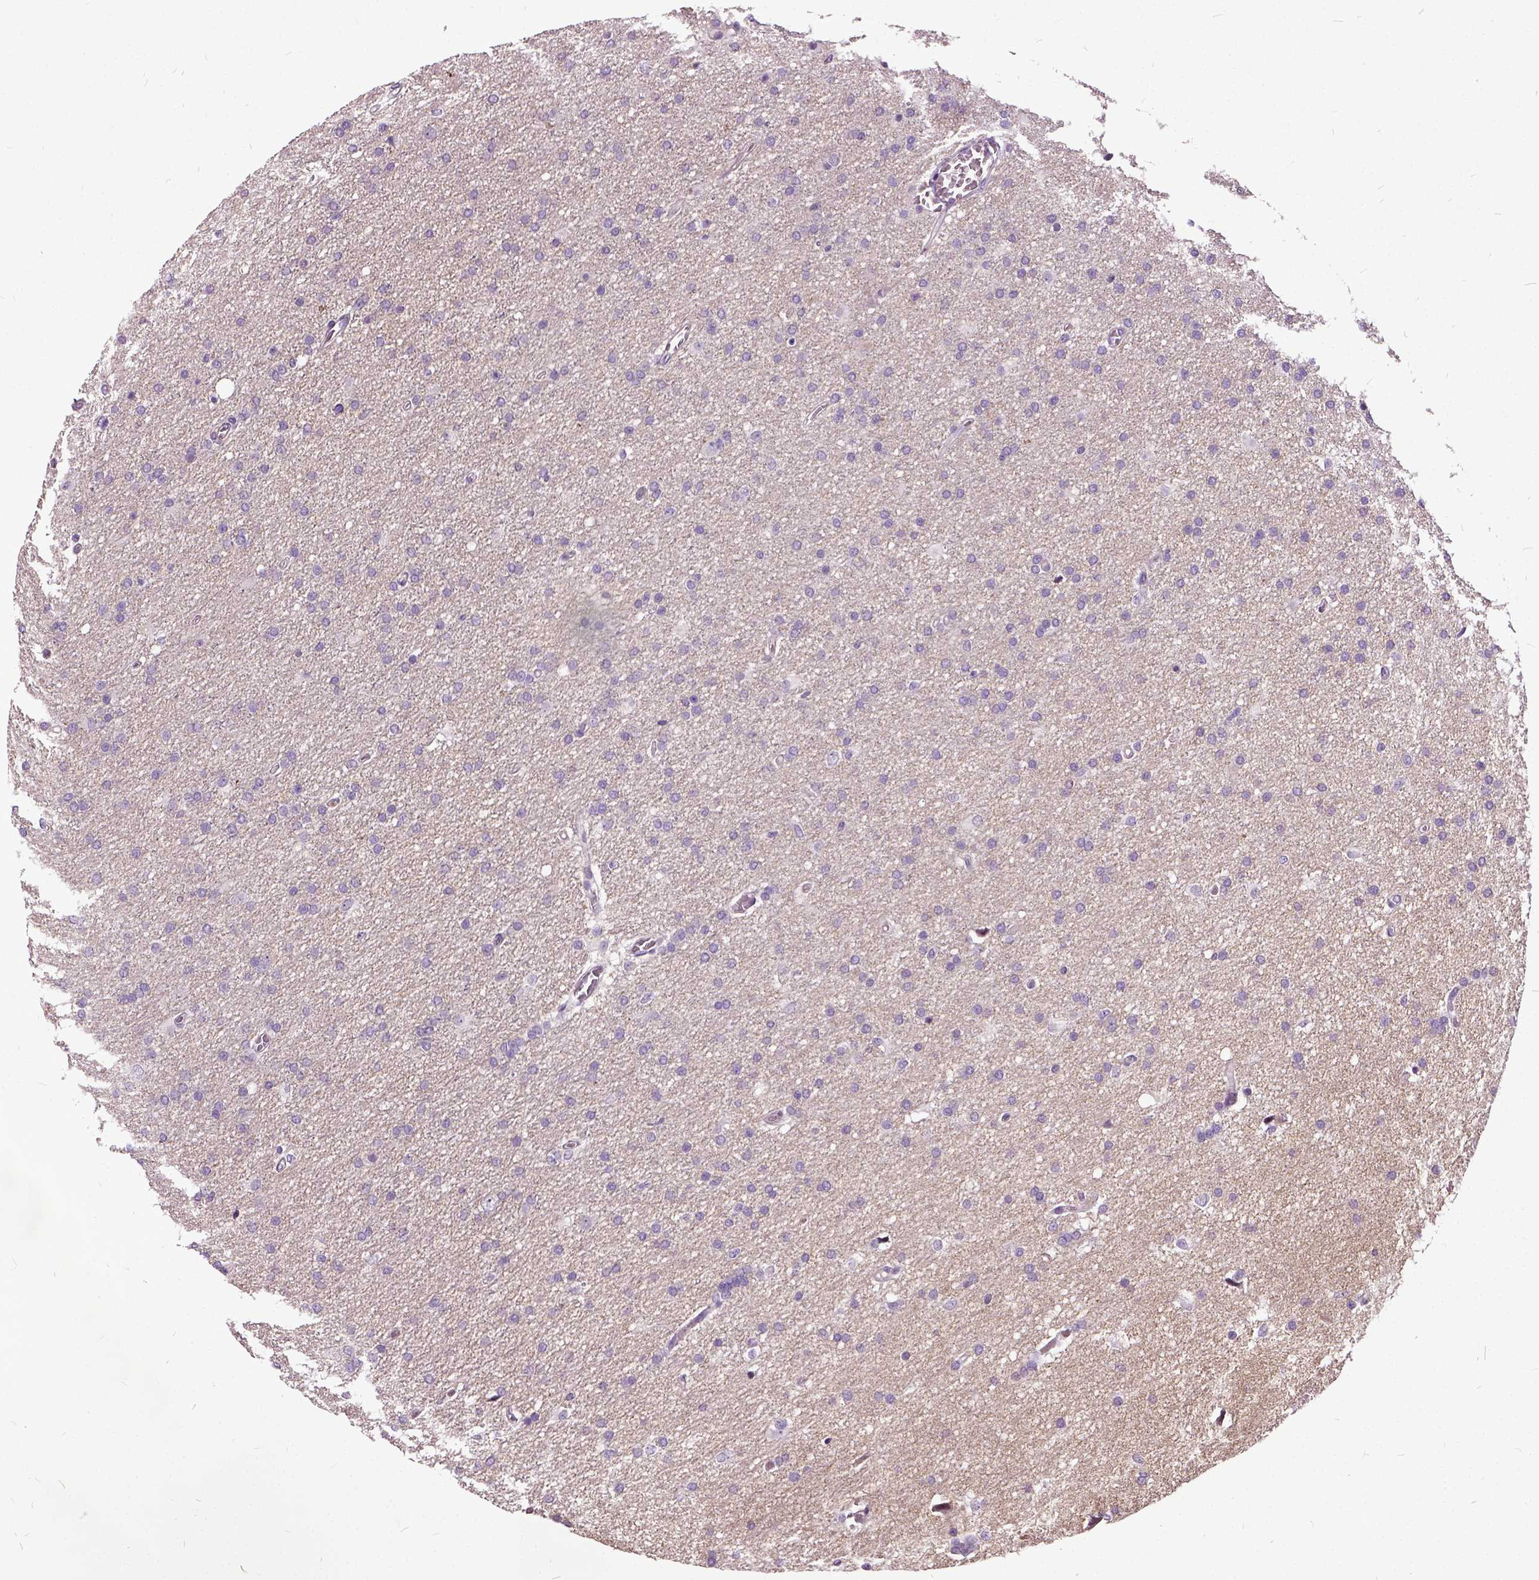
{"staining": {"intensity": "negative", "quantity": "none", "location": "none"}, "tissue": "glioma", "cell_type": "Tumor cells", "image_type": "cancer", "snomed": [{"axis": "morphology", "description": "Glioma, malignant, High grade"}, {"axis": "topography", "description": "Cerebral cortex"}], "caption": "Photomicrograph shows no protein staining in tumor cells of glioma tissue.", "gene": "ILRUN", "patient": {"sex": "male", "age": 70}}